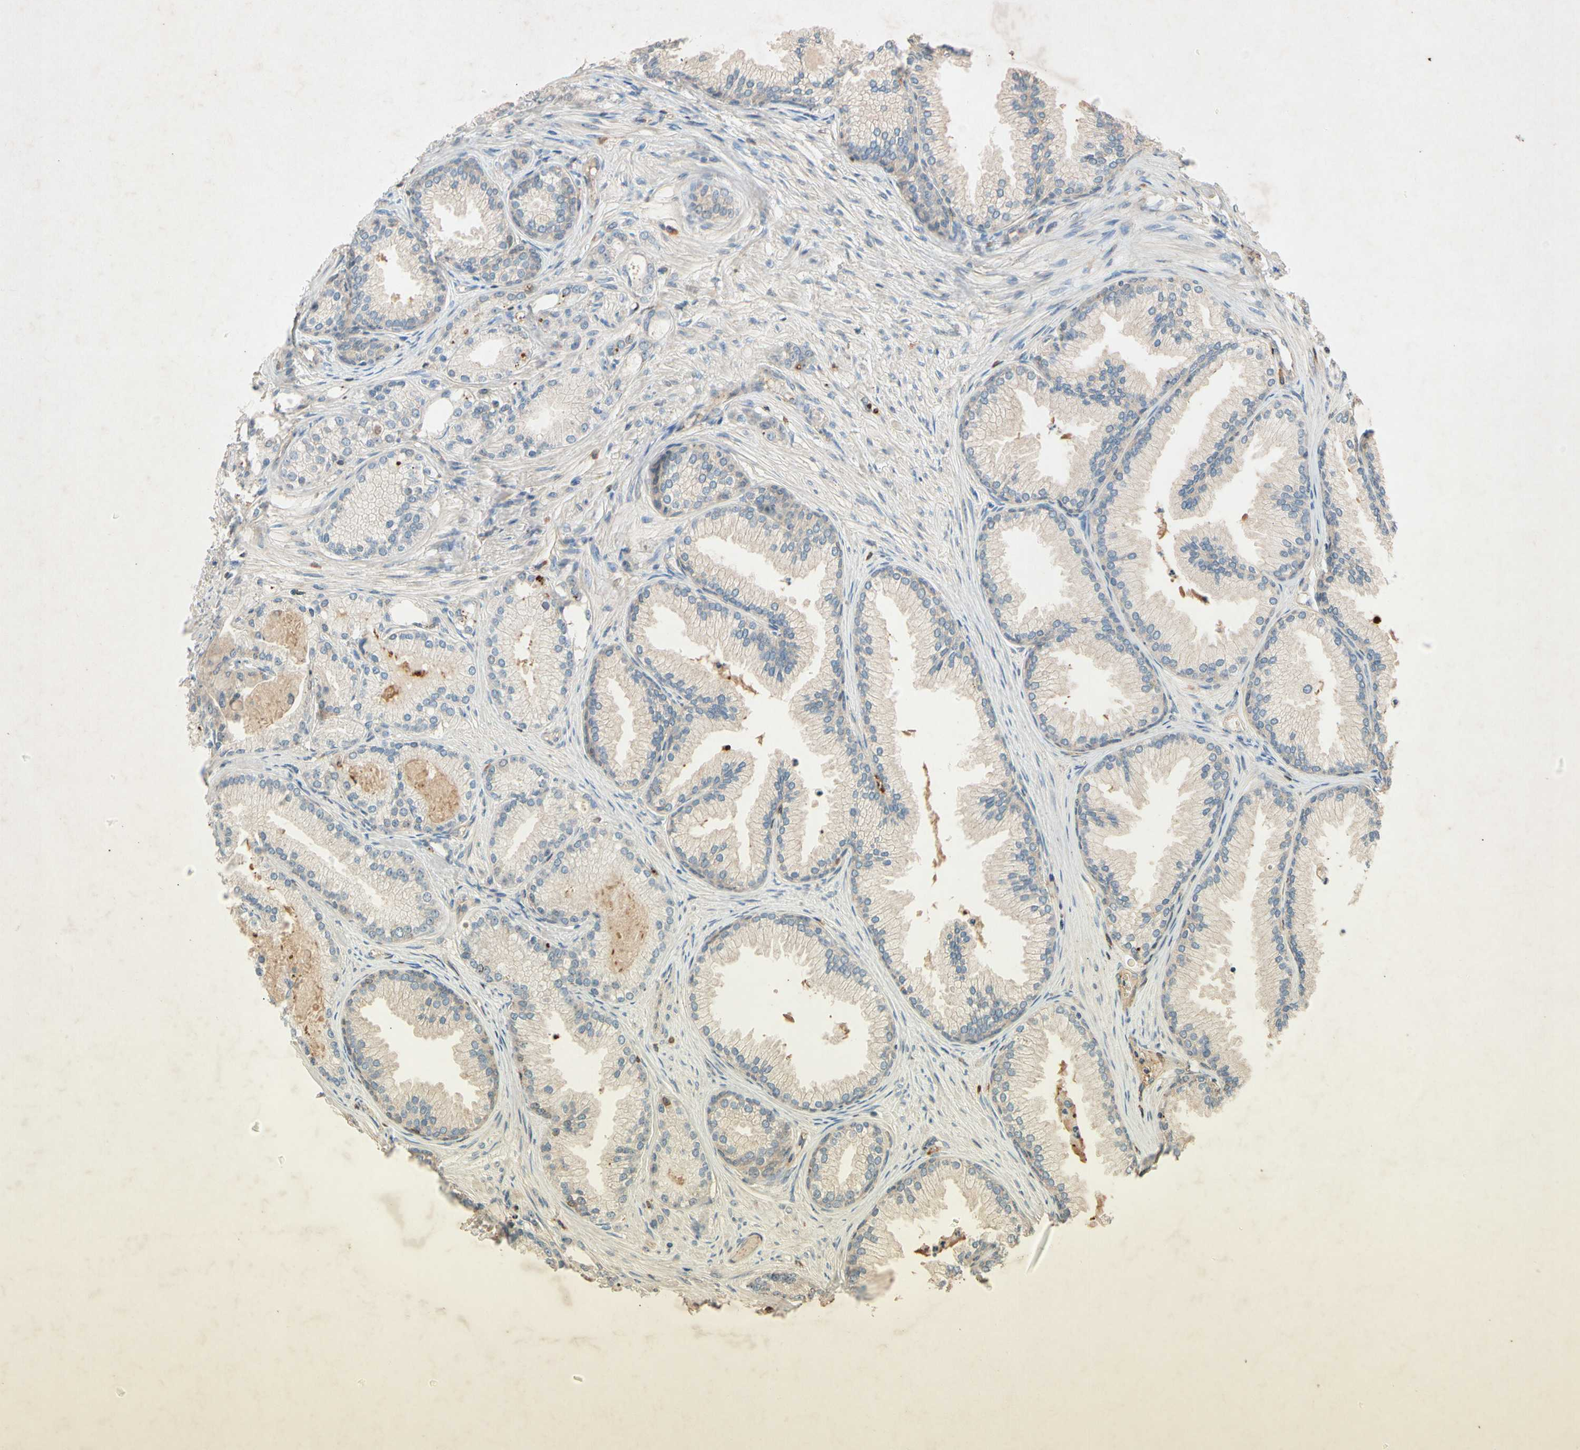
{"staining": {"intensity": "weak", "quantity": ">75%", "location": "cytoplasmic/membranous"}, "tissue": "prostate cancer", "cell_type": "Tumor cells", "image_type": "cancer", "snomed": [{"axis": "morphology", "description": "Adenocarcinoma, Low grade"}, {"axis": "topography", "description": "Prostate"}], "caption": "Immunohistochemical staining of human prostate cancer (adenocarcinoma (low-grade)) displays low levels of weak cytoplasmic/membranous protein staining in approximately >75% of tumor cells.", "gene": "PRDX4", "patient": {"sex": "male", "age": 72}}